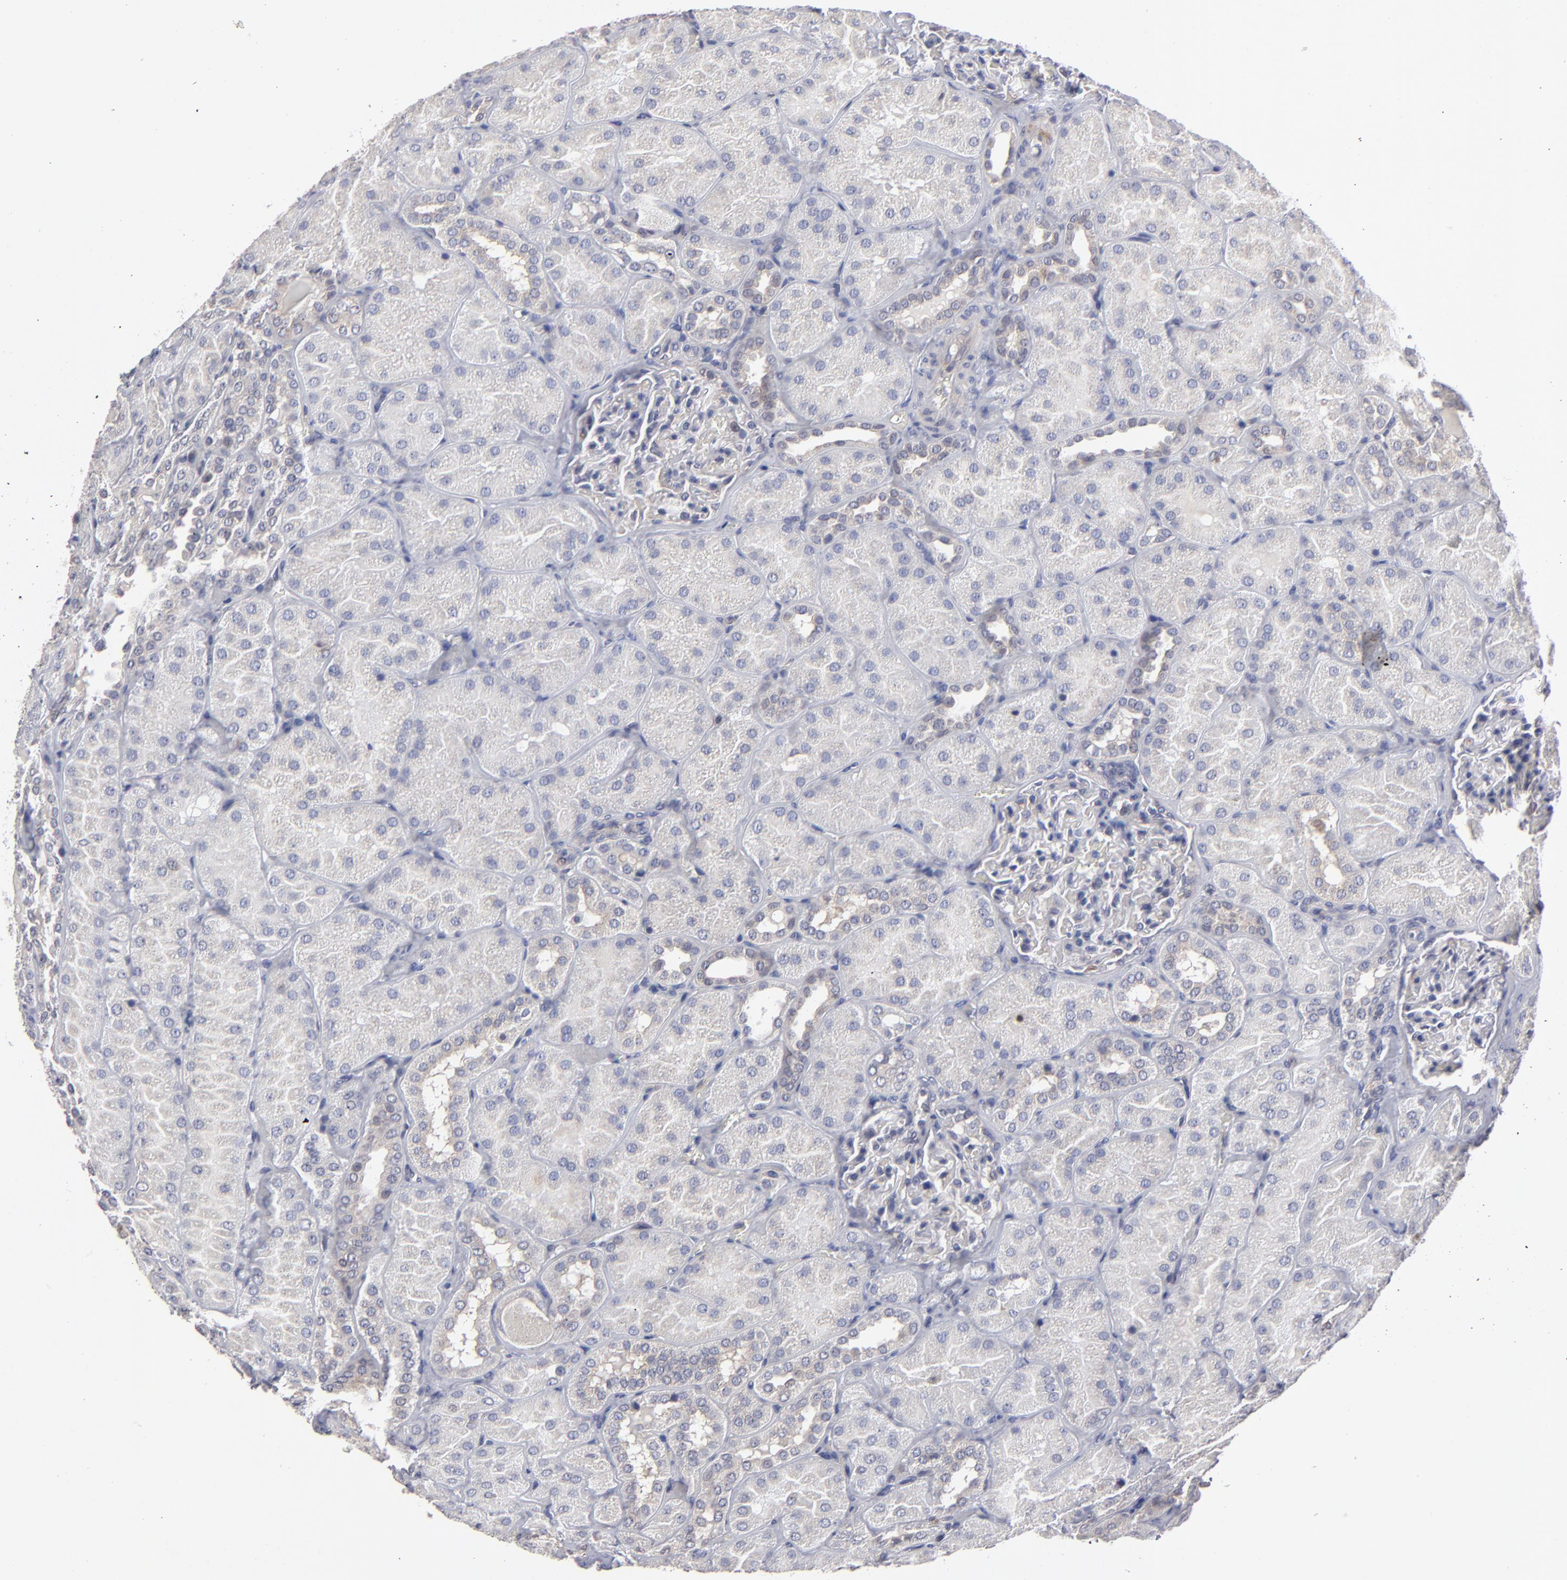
{"staining": {"intensity": "negative", "quantity": "none", "location": "none"}, "tissue": "kidney", "cell_type": "Cells in glomeruli", "image_type": "normal", "snomed": [{"axis": "morphology", "description": "Normal tissue, NOS"}, {"axis": "topography", "description": "Kidney"}], "caption": "This micrograph is of unremarkable kidney stained with immunohistochemistry (IHC) to label a protein in brown with the nuclei are counter-stained blue. There is no staining in cells in glomeruli.", "gene": "CEP97", "patient": {"sex": "male", "age": 28}}